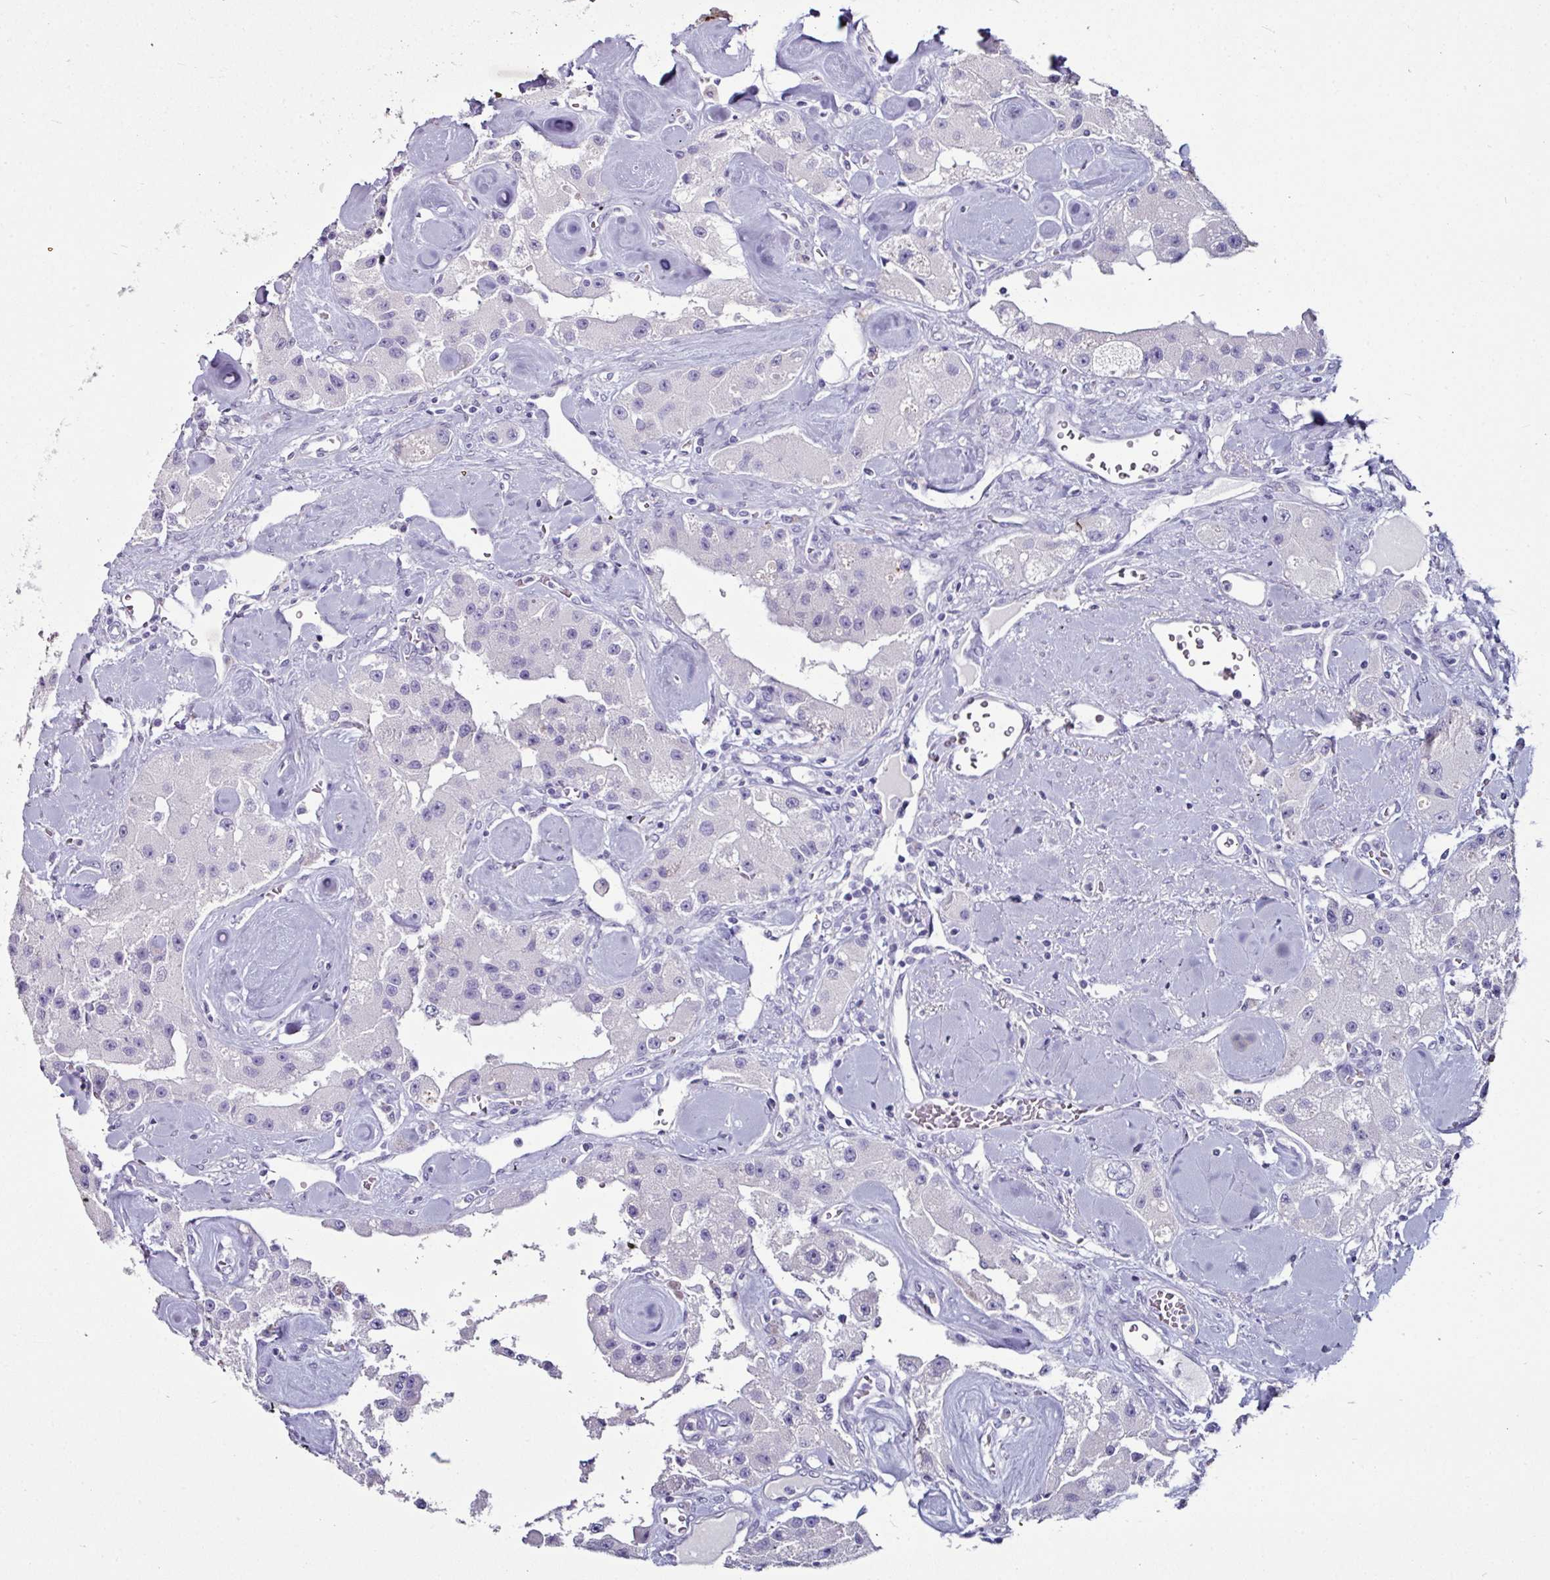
{"staining": {"intensity": "negative", "quantity": "none", "location": "none"}, "tissue": "carcinoid", "cell_type": "Tumor cells", "image_type": "cancer", "snomed": [{"axis": "morphology", "description": "Carcinoid, malignant, NOS"}, {"axis": "topography", "description": "Pancreas"}], "caption": "Human carcinoid (malignant) stained for a protein using immunohistochemistry displays no staining in tumor cells.", "gene": "GLP2R", "patient": {"sex": "male", "age": 41}}